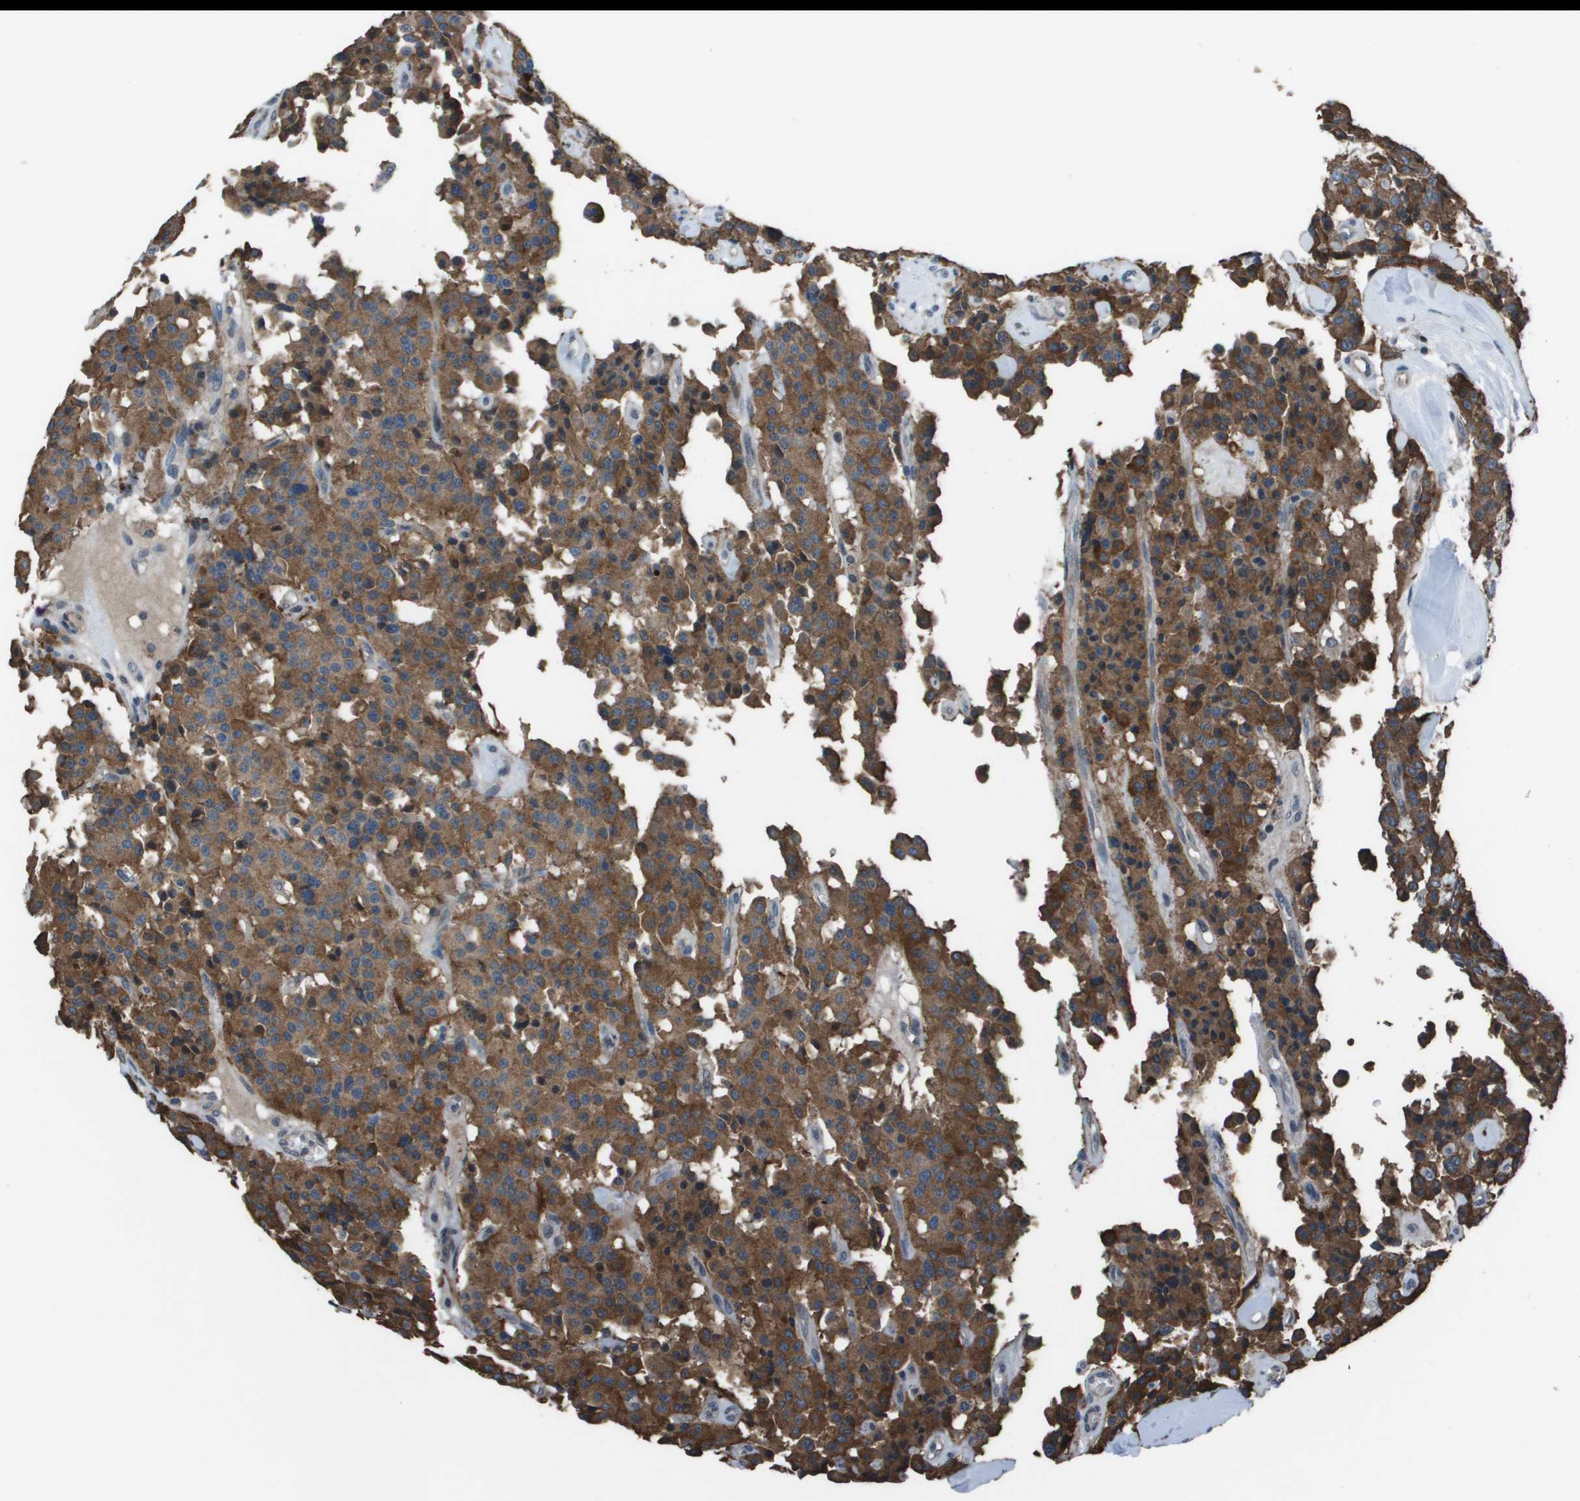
{"staining": {"intensity": "moderate", "quantity": ">75%", "location": "cytoplasmic/membranous"}, "tissue": "carcinoid", "cell_type": "Tumor cells", "image_type": "cancer", "snomed": [{"axis": "morphology", "description": "Carcinoid, malignant, NOS"}, {"axis": "topography", "description": "Lung"}], "caption": "Carcinoid tissue displays moderate cytoplasmic/membranous positivity in approximately >75% of tumor cells", "gene": "GOSR2", "patient": {"sex": "male", "age": 30}}